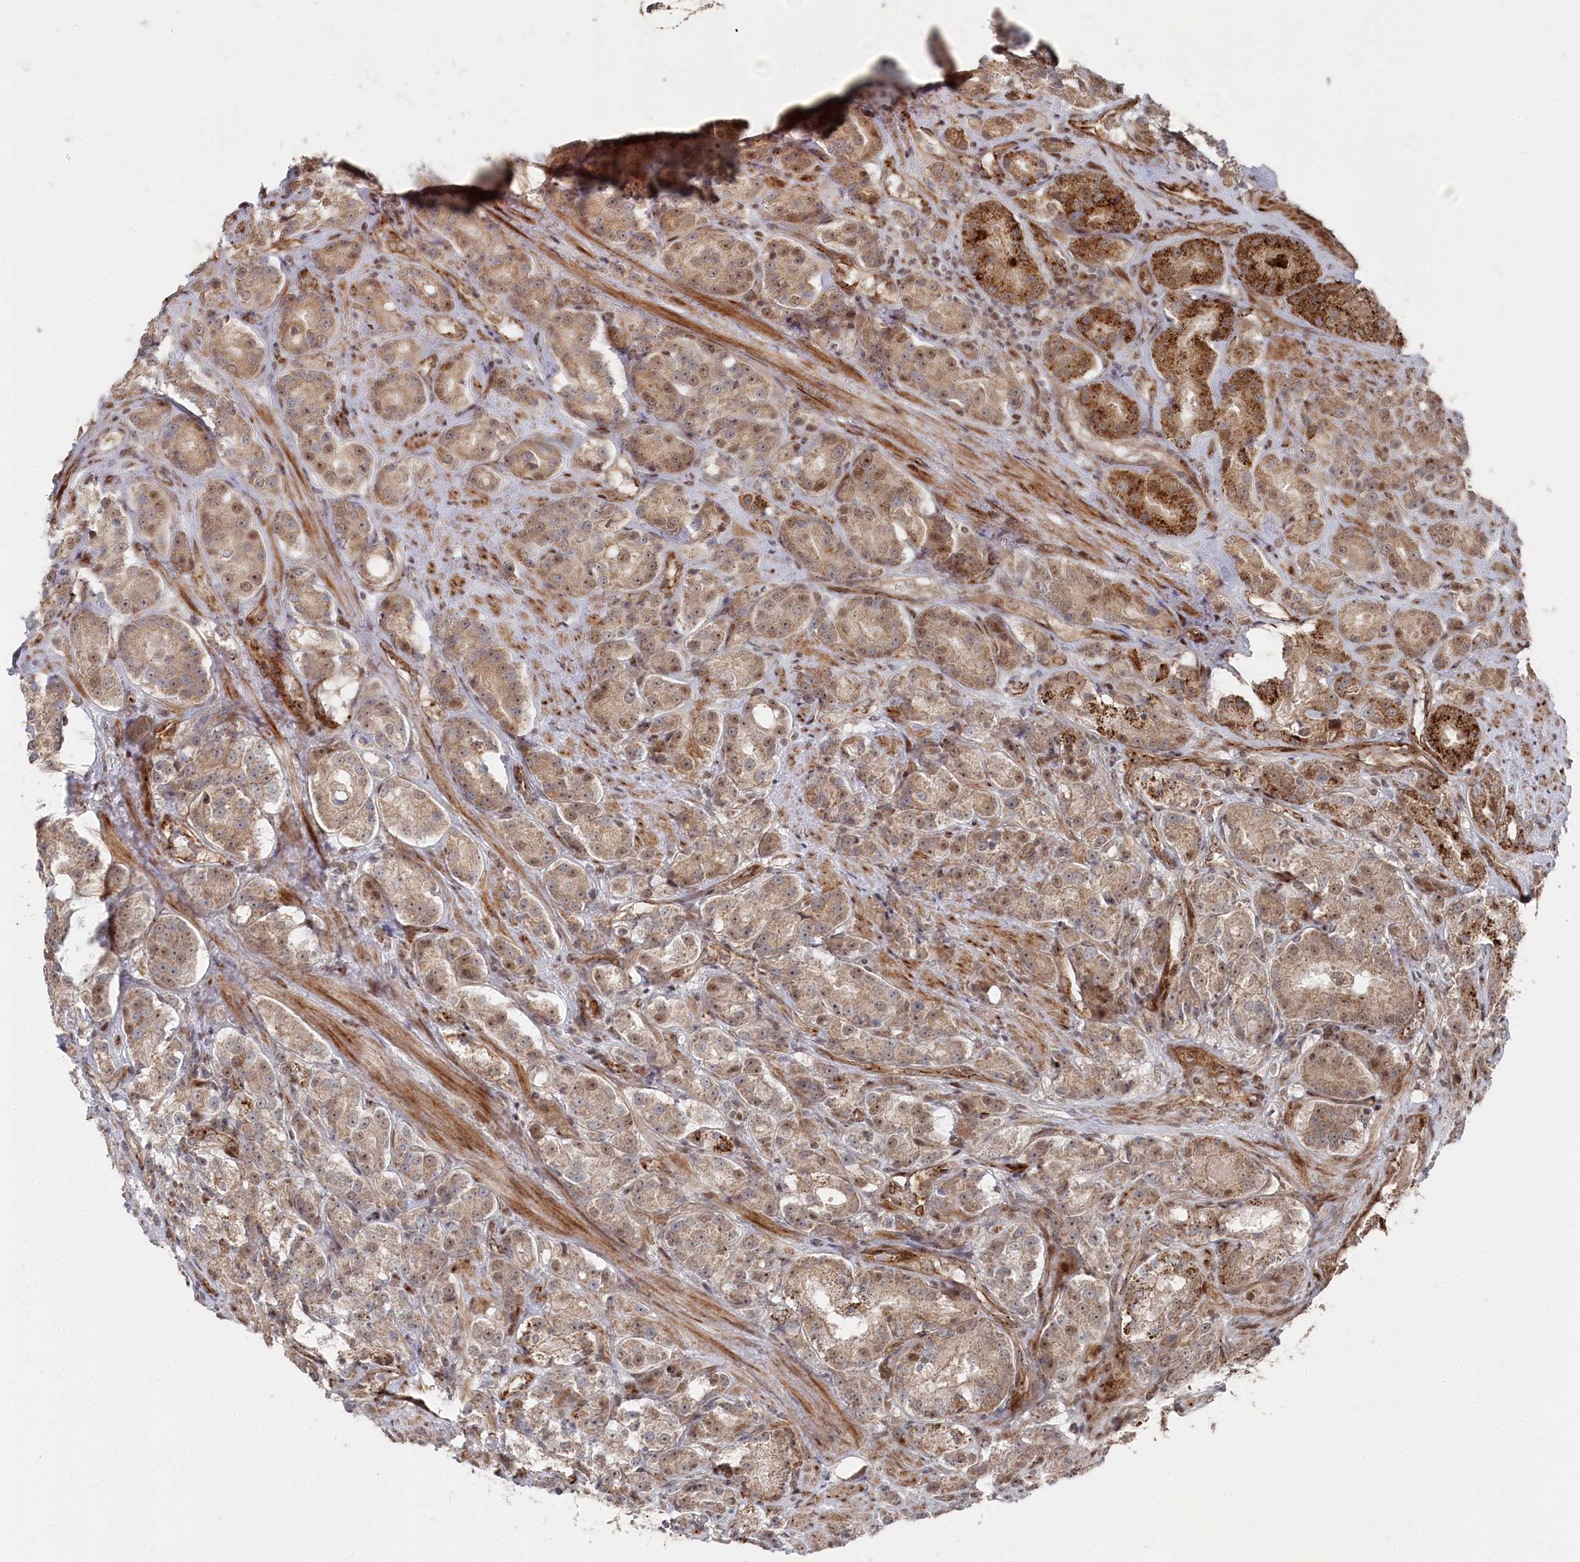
{"staining": {"intensity": "moderate", "quantity": ">75%", "location": "cytoplasmic/membranous,nuclear"}, "tissue": "prostate cancer", "cell_type": "Tumor cells", "image_type": "cancer", "snomed": [{"axis": "morphology", "description": "Adenocarcinoma, High grade"}, {"axis": "topography", "description": "Prostate"}], "caption": "Immunohistochemistry of prostate cancer shows medium levels of moderate cytoplasmic/membranous and nuclear staining in about >75% of tumor cells. Using DAB (3,3'-diaminobenzidine) (brown) and hematoxylin (blue) stains, captured at high magnification using brightfield microscopy.", "gene": "POLR3A", "patient": {"sex": "male", "age": 60}}